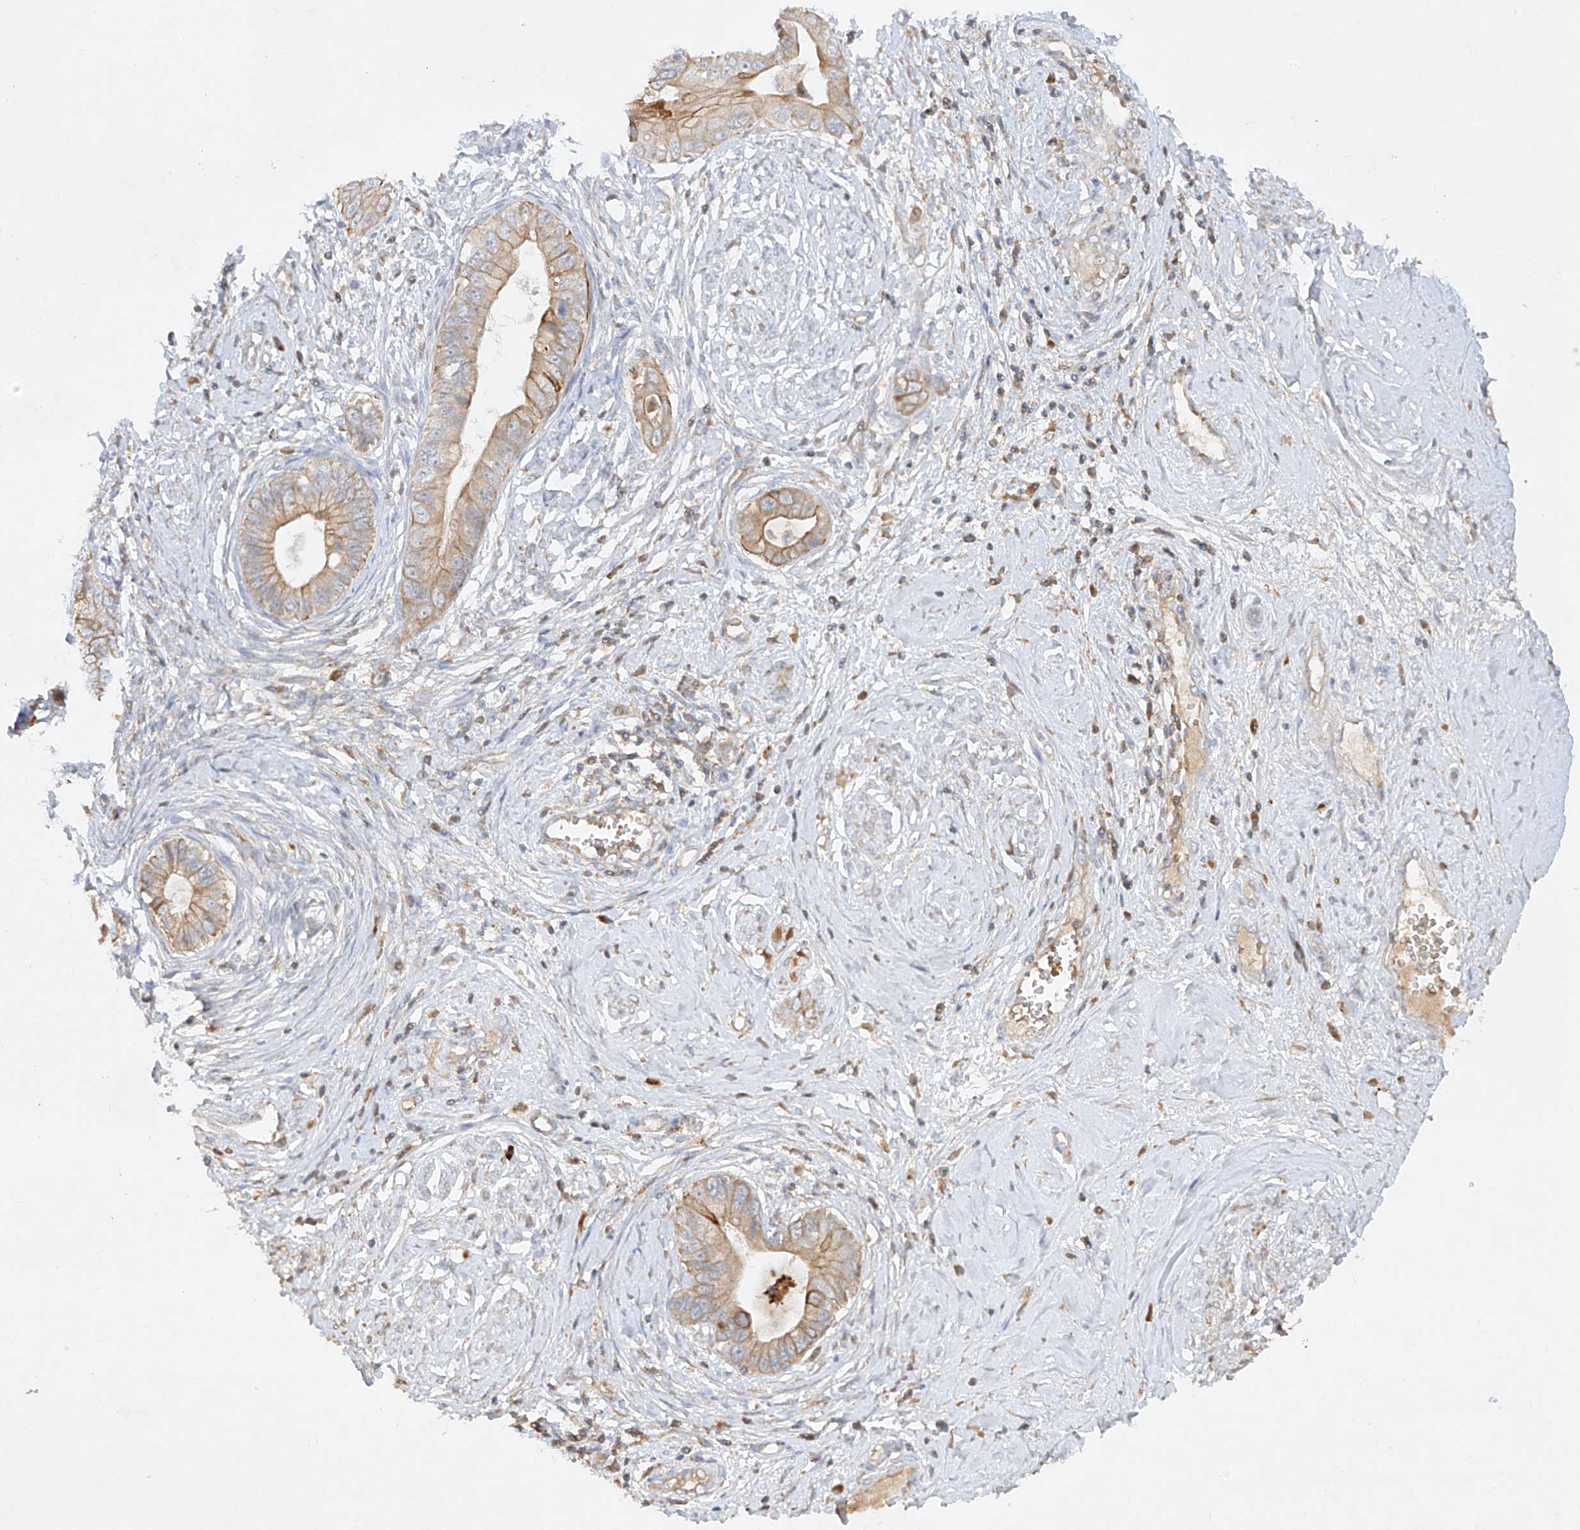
{"staining": {"intensity": "weak", "quantity": ">75%", "location": "cytoplasmic/membranous"}, "tissue": "cervical cancer", "cell_type": "Tumor cells", "image_type": "cancer", "snomed": [{"axis": "morphology", "description": "Adenocarcinoma, NOS"}, {"axis": "topography", "description": "Cervix"}], "caption": "Immunohistochemical staining of human adenocarcinoma (cervical) shows weak cytoplasmic/membranous protein staining in approximately >75% of tumor cells.", "gene": "KPNA7", "patient": {"sex": "female", "age": 44}}